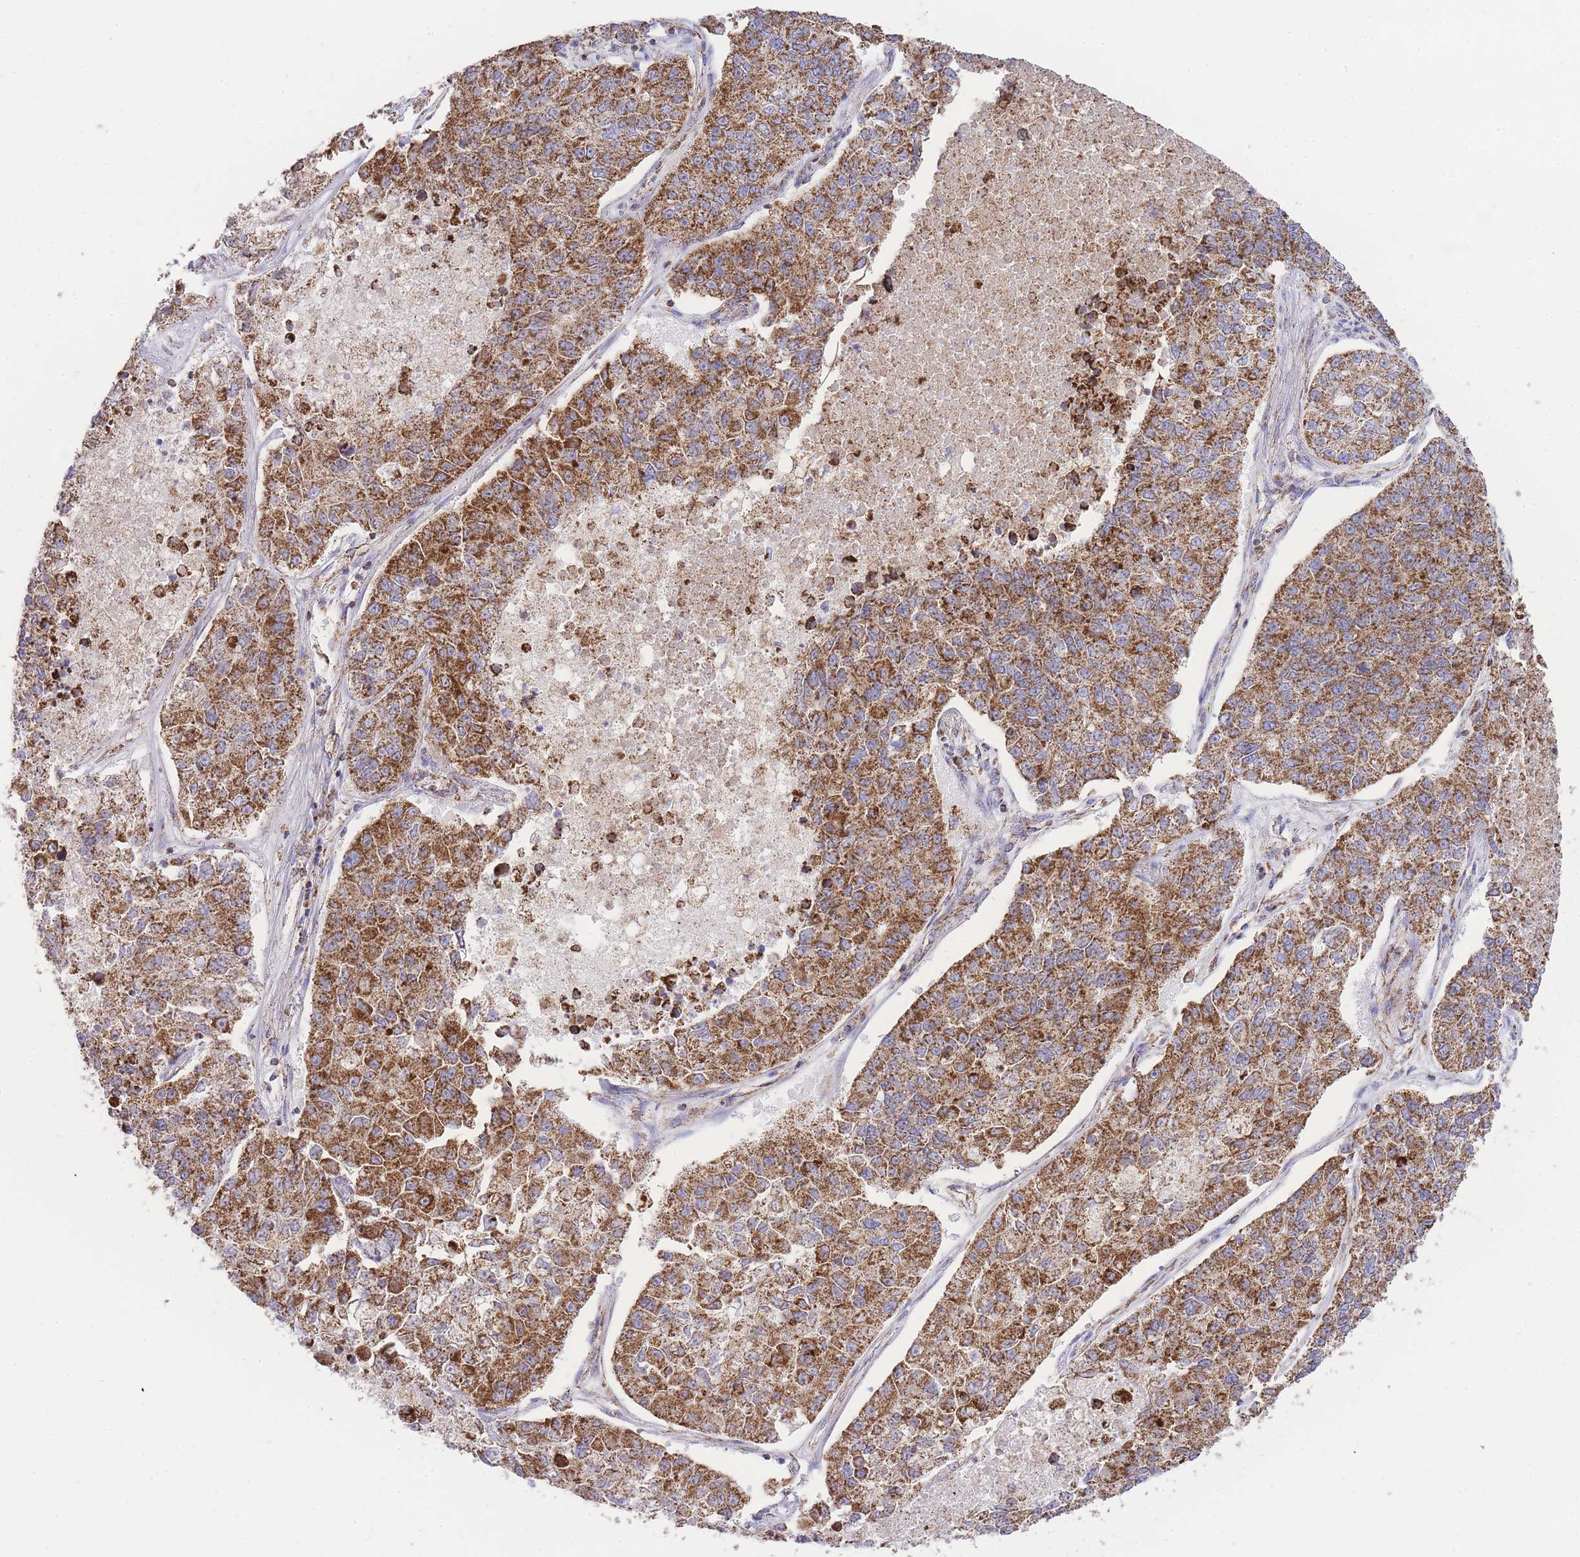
{"staining": {"intensity": "strong", "quantity": ">75%", "location": "cytoplasmic/membranous"}, "tissue": "lung cancer", "cell_type": "Tumor cells", "image_type": "cancer", "snomed": [{"axis": "morphology", "description": "Adenocarcinoma, NOS"}, {"axis": "topography", "description": "Lung"}], "caption": "IHC micrograph of human lung adenocarcinoma stained for a protein (brown), which reveals high levels of strong cytoplasmic/membranous staining in approximately >75% of tumor cells.", "gene": "GSTM1", "patient": {"sex": "male", "age": 49}}